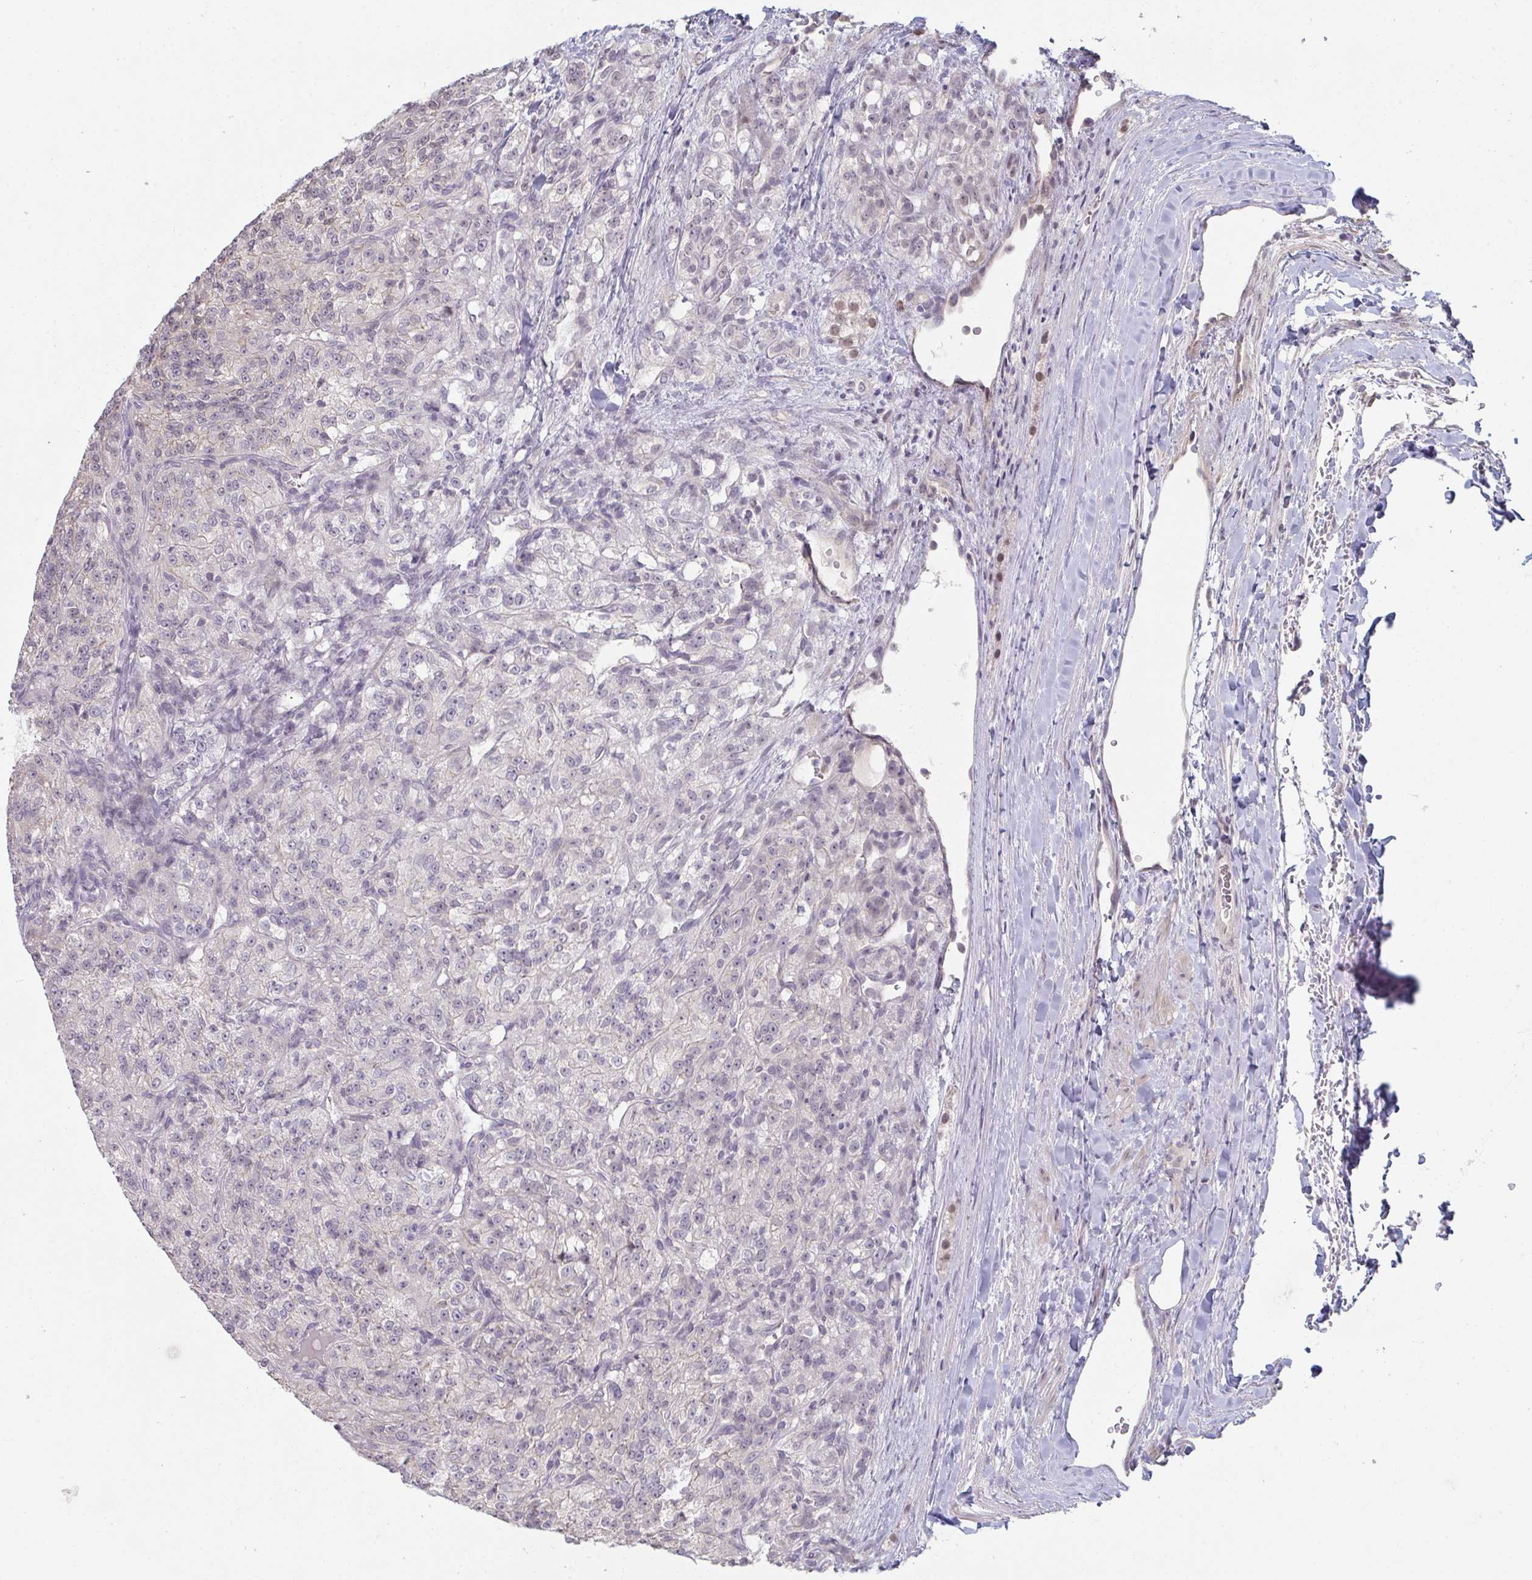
{"staining": {"intensity": "negative", "quantity": "none", "location": "none"}, "tissue": "renal cancer", "cell_type": "Tumor cells", "image_type": "cancer", "snomed": [{"axis": "morphology", "description": "Adenocarcinoma, NOS"}, {"axis": "topography", "description": "Kidney"}], "caption": "The IHC histopathology image has no significant staining in tumor cells of renal adenocarcinoma tissue. (Brightfield microscopy of DAB immunohistochemistry at high magnification).", "gene": "ZNF214", "patient": {"sex": "female", "age": 63}}